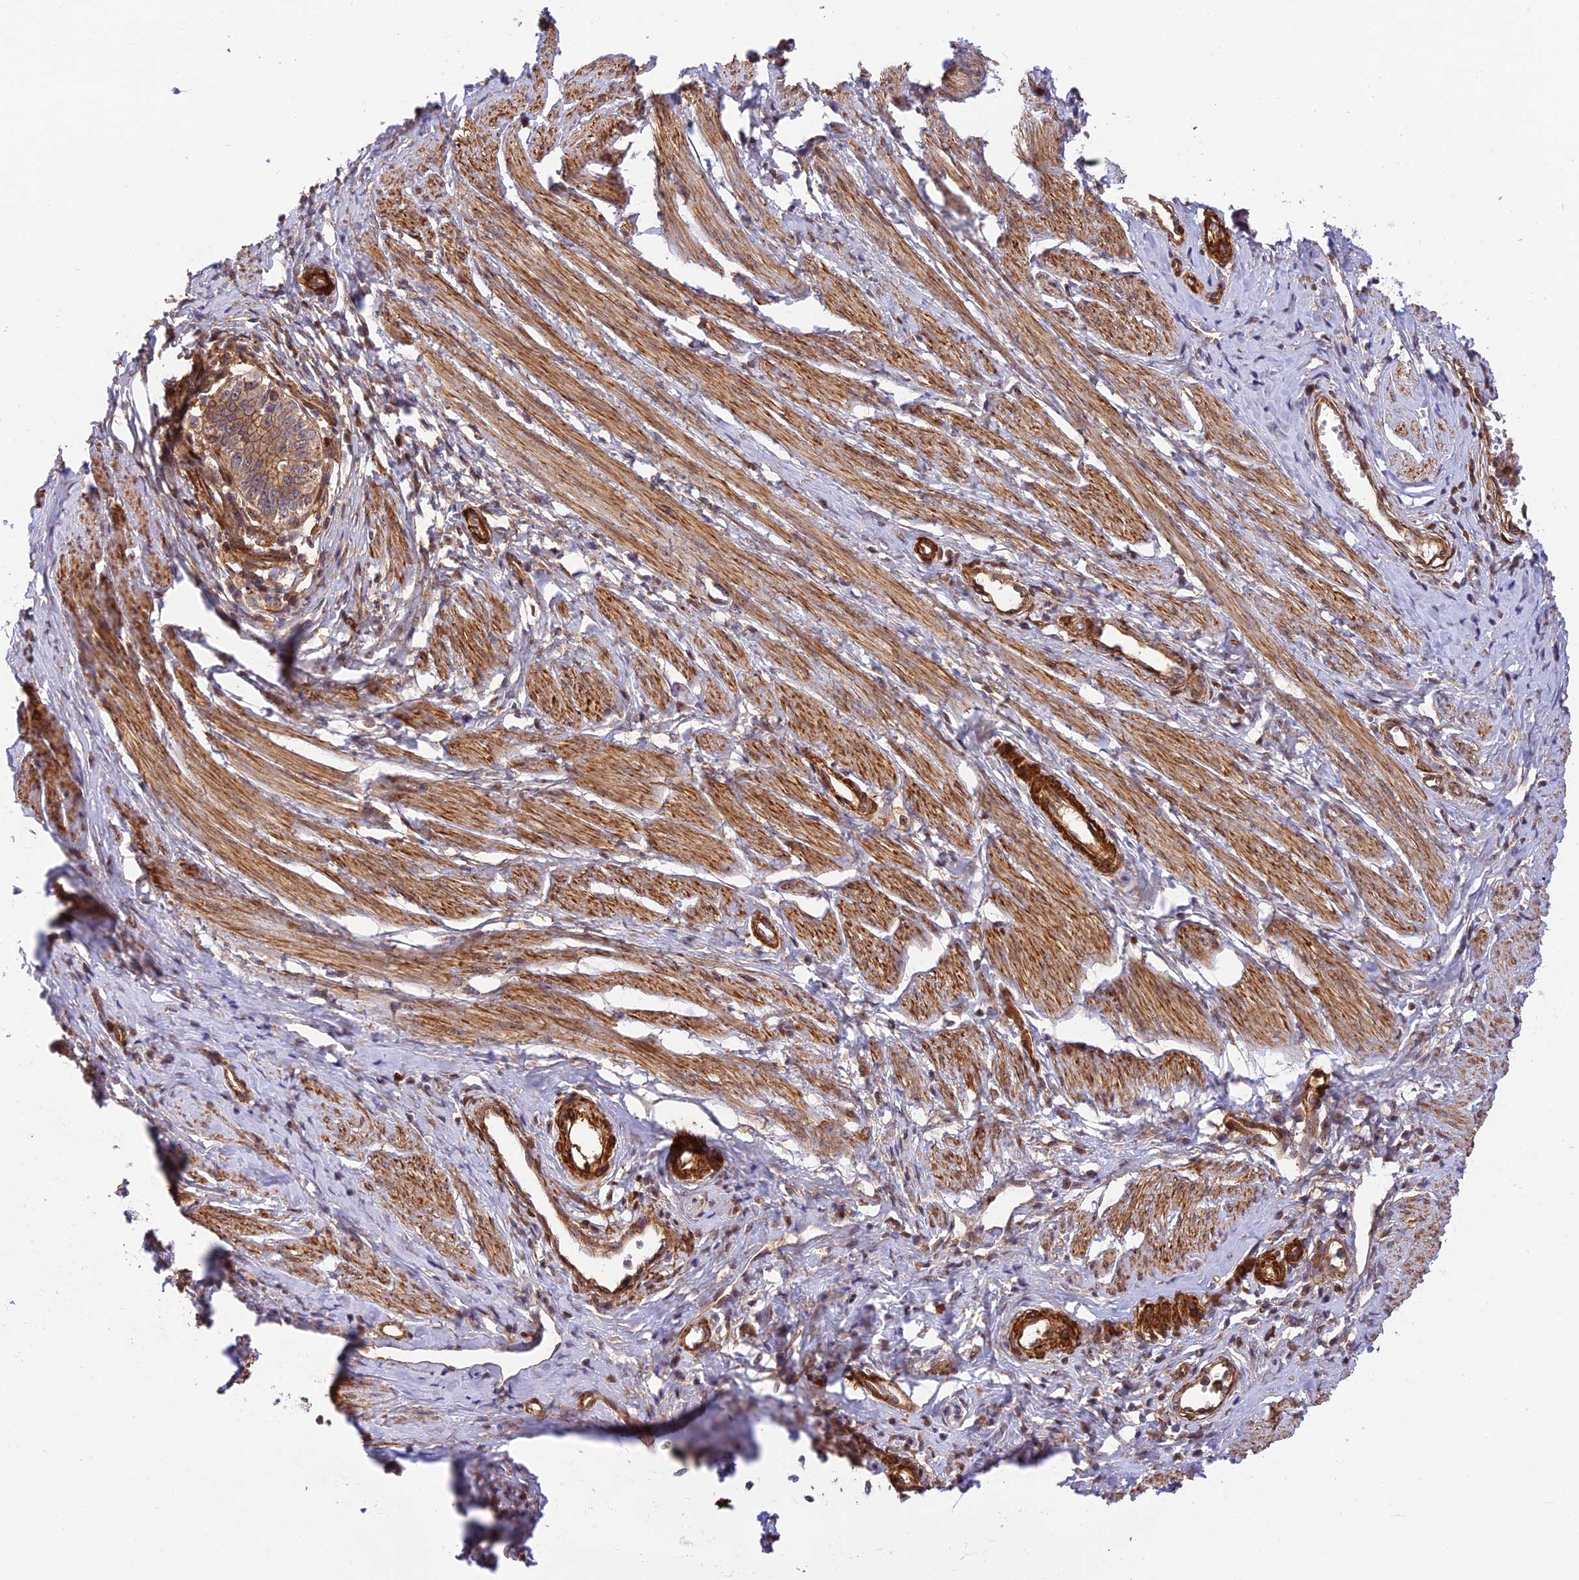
{"staining": {"intensity": "moderate", "quantity": ">75%", "location": "cytoplasmic/membranous"}, "tissue": "cervical cancer", "cell_type": "Tumor cells", "image_type": "cancer", "snomed": [{"axis": "morphology", "description": "Adenocarcinoma, NOS"}, {"axis": "topography", "description": "Cervix"}], "caption": "Cervical adenocarcinoma stained with immunohistochemistry (IHC) shows moderate cytoplasmic/membranous staining in approximately >75% of tumor cells.", "gene": "EVI5L", "patient": {"sex": "female", "age": 36}}